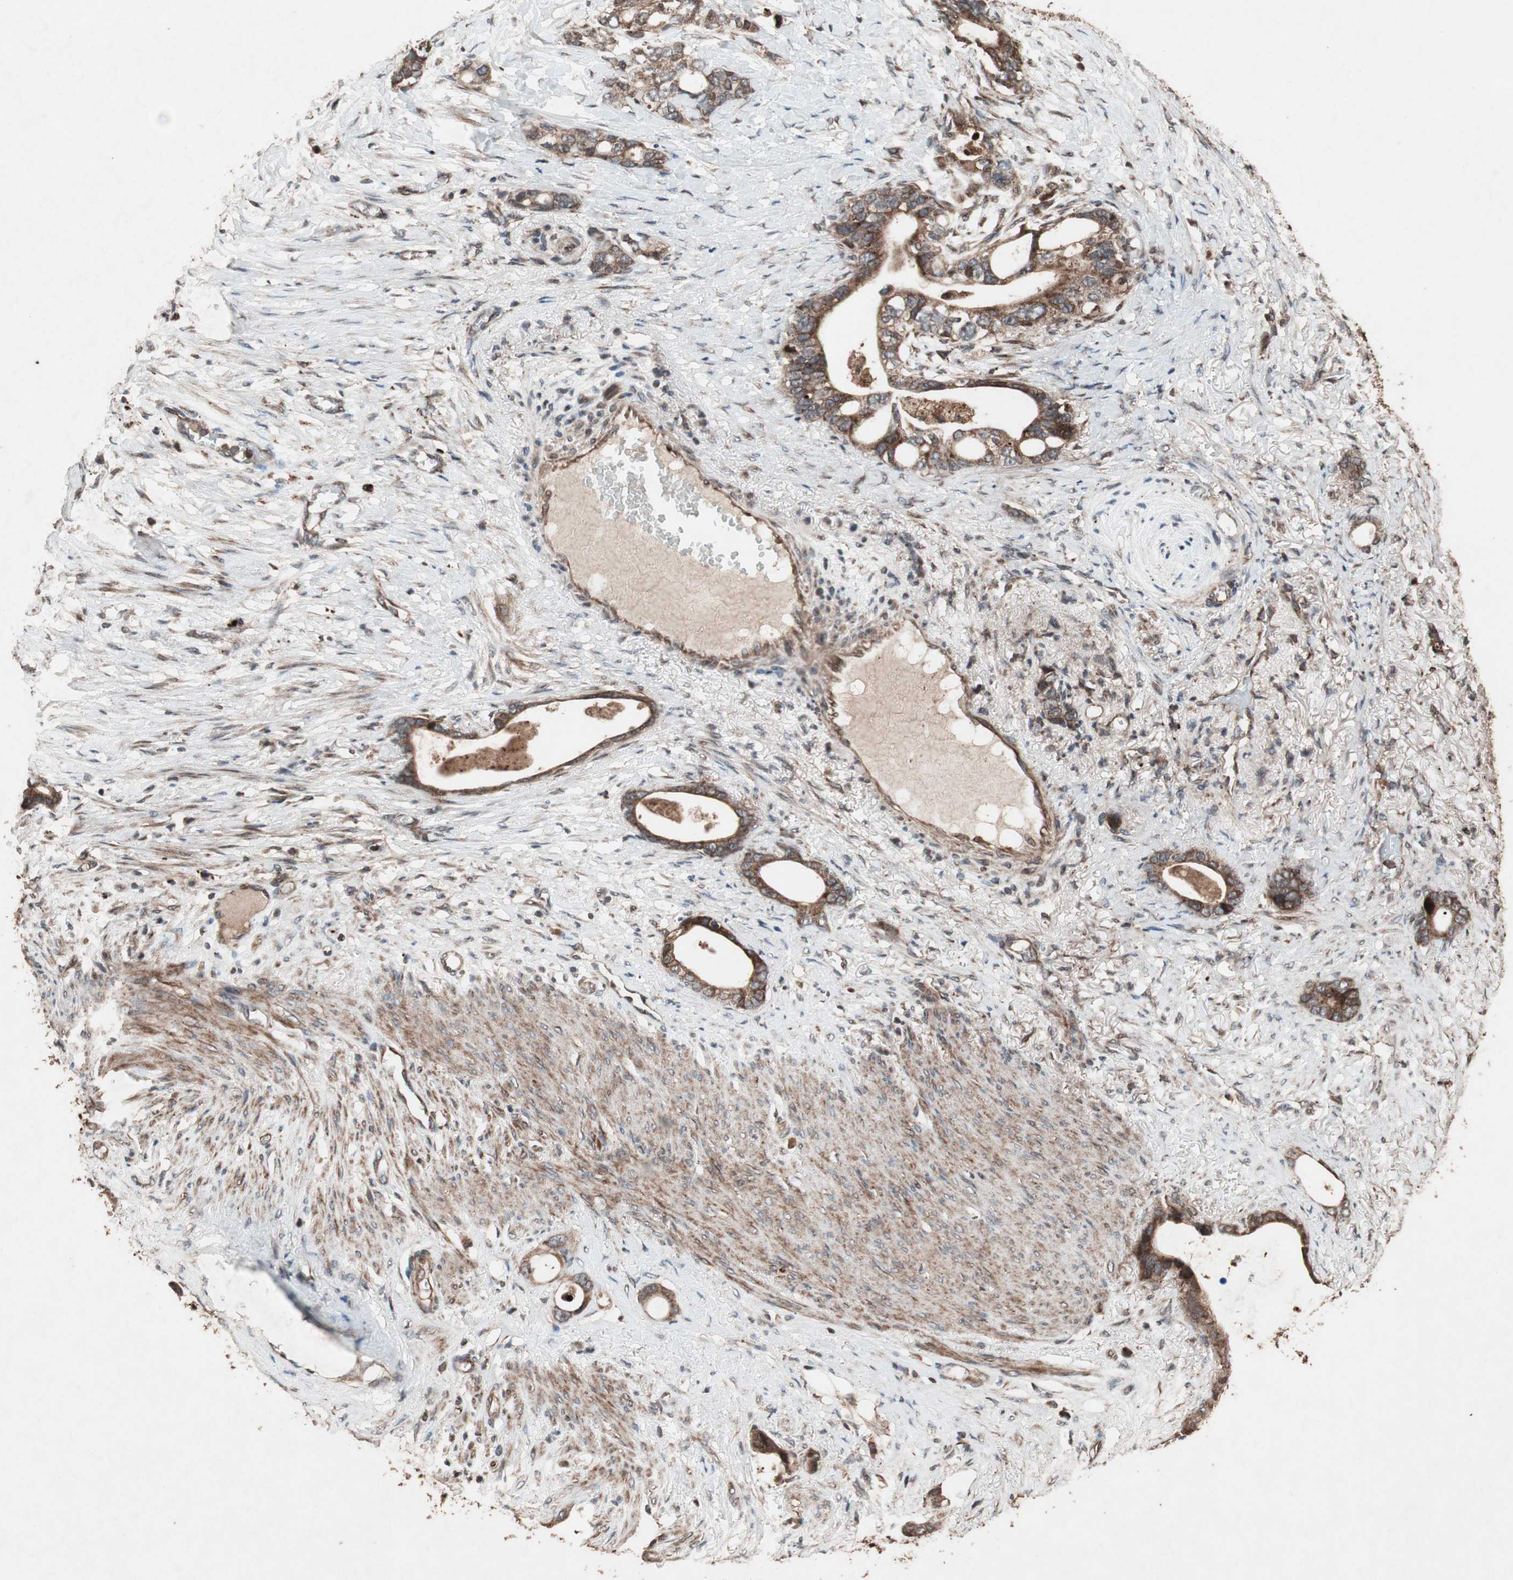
{"staining": {"intensity": "strong", "quantity": ">75%", "location": "cytoplasmic/membranous"}, "tissue": "stomach cancer", "cell_type": "Tumor cells", "image_type": "cancer", "snomed": [{"axis": "morphology", "description": "Adenocarcinoma, NOS"}, {"axis": "topography", "description": "Stomach"}], "caption": "Brown immunohistochemical staining in human stomach adenocarcinoma displays strong cytoplasmic/membranous staining in approximately >75% of tumor cells. (IHC, brightfield microscopy, high magnification).", "gene": "RAB1A", "patient": {"sex": "female", "age": 75}}